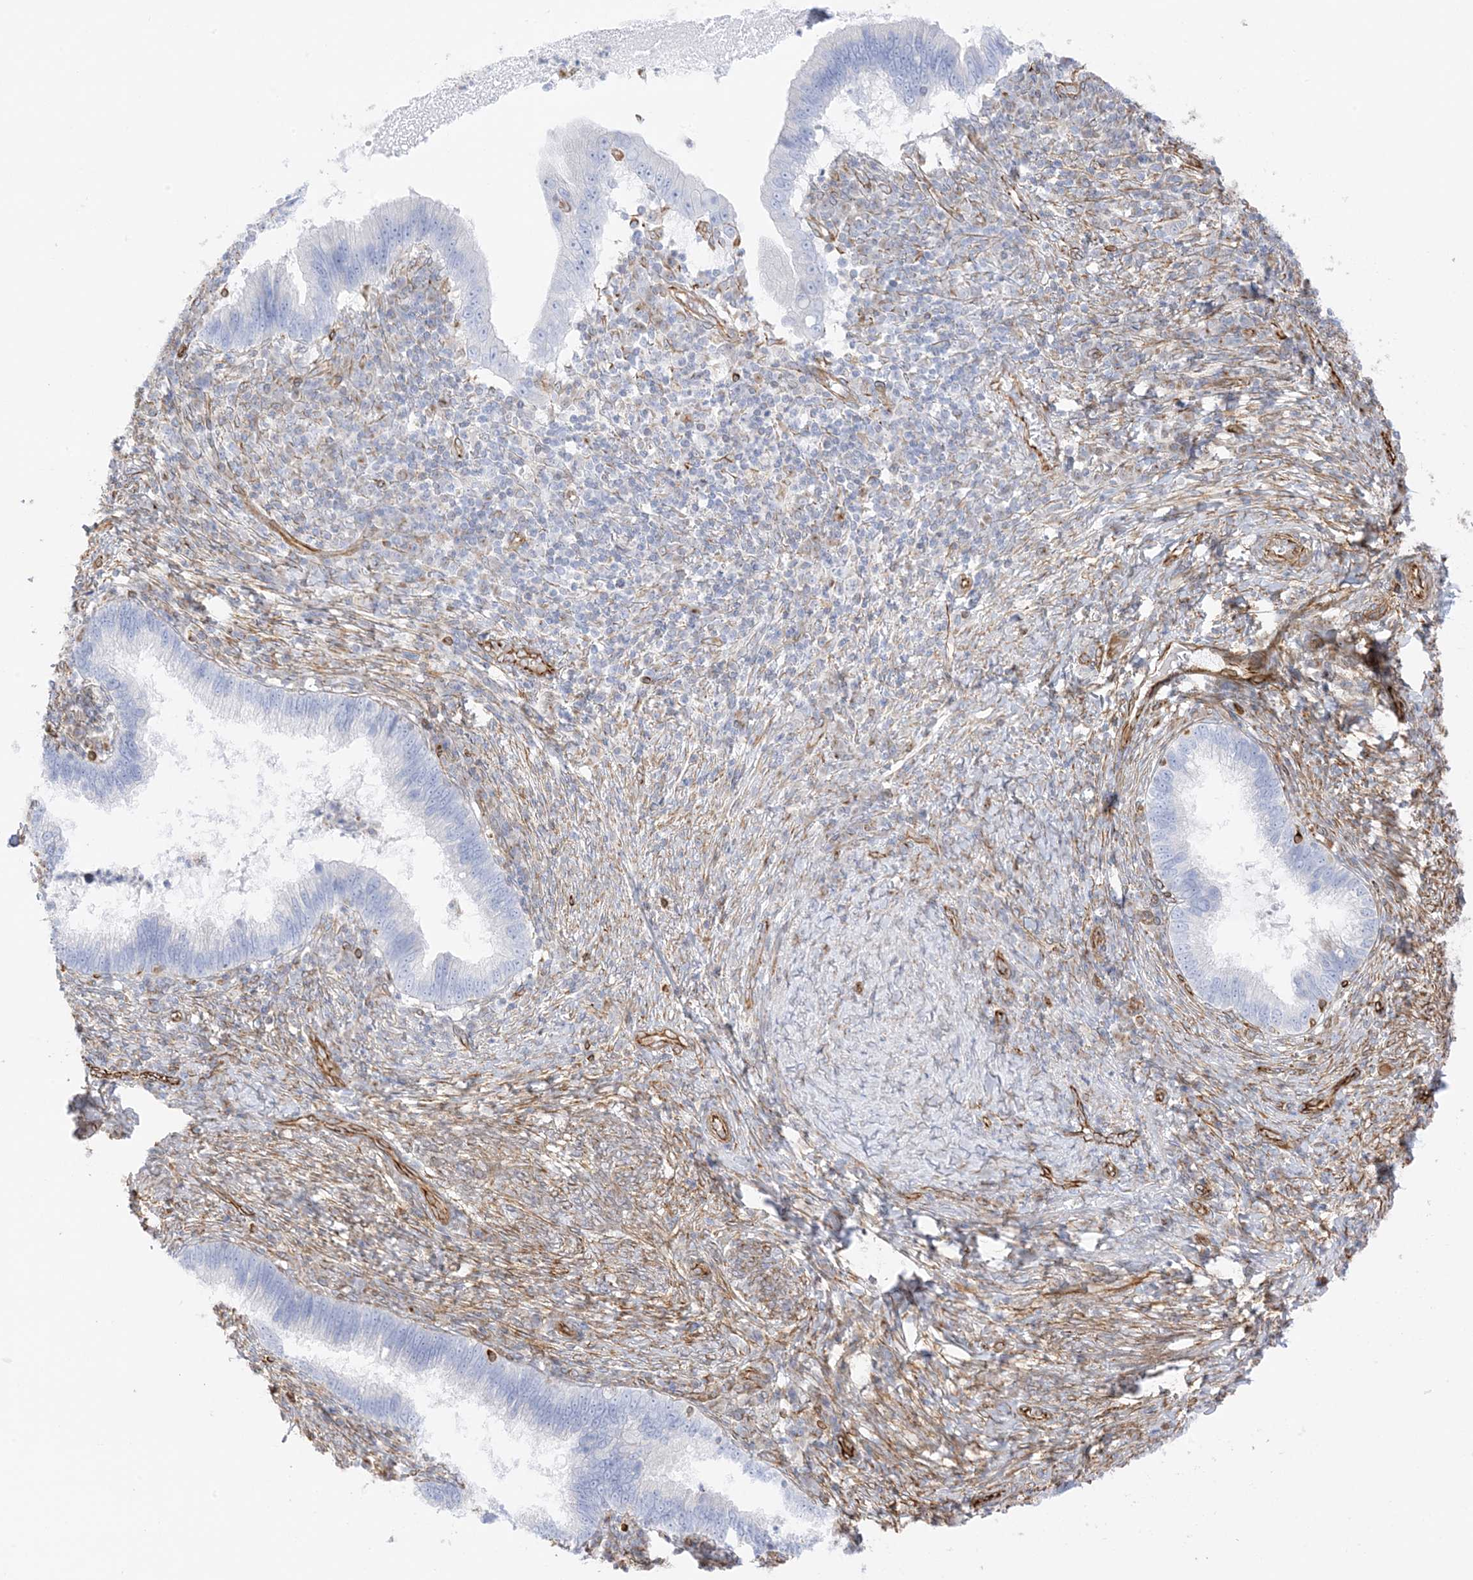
{"staining": {"intensity": "negative", "quantity": "none", "location": "none"}, "tissue": "cervical cancer", "cell_type": "Tumor cells", "image_type": "cancer", "snomed": [{"axis": "morphology", "description": "Adenocarcinoma, NOS"}, {"axis": "topography", "description": "Cervix"}], "caption": "This is a histopathology image of immunohistochemistry (IHC) staining of adenocarcinoma (cervical), which shows no positivity in tumor cells. (DAB (3,3'-diaminobenzidine) IHC, high magnification).", "gene": "PID1", "patient": {"sex": "female", "age": 36}}